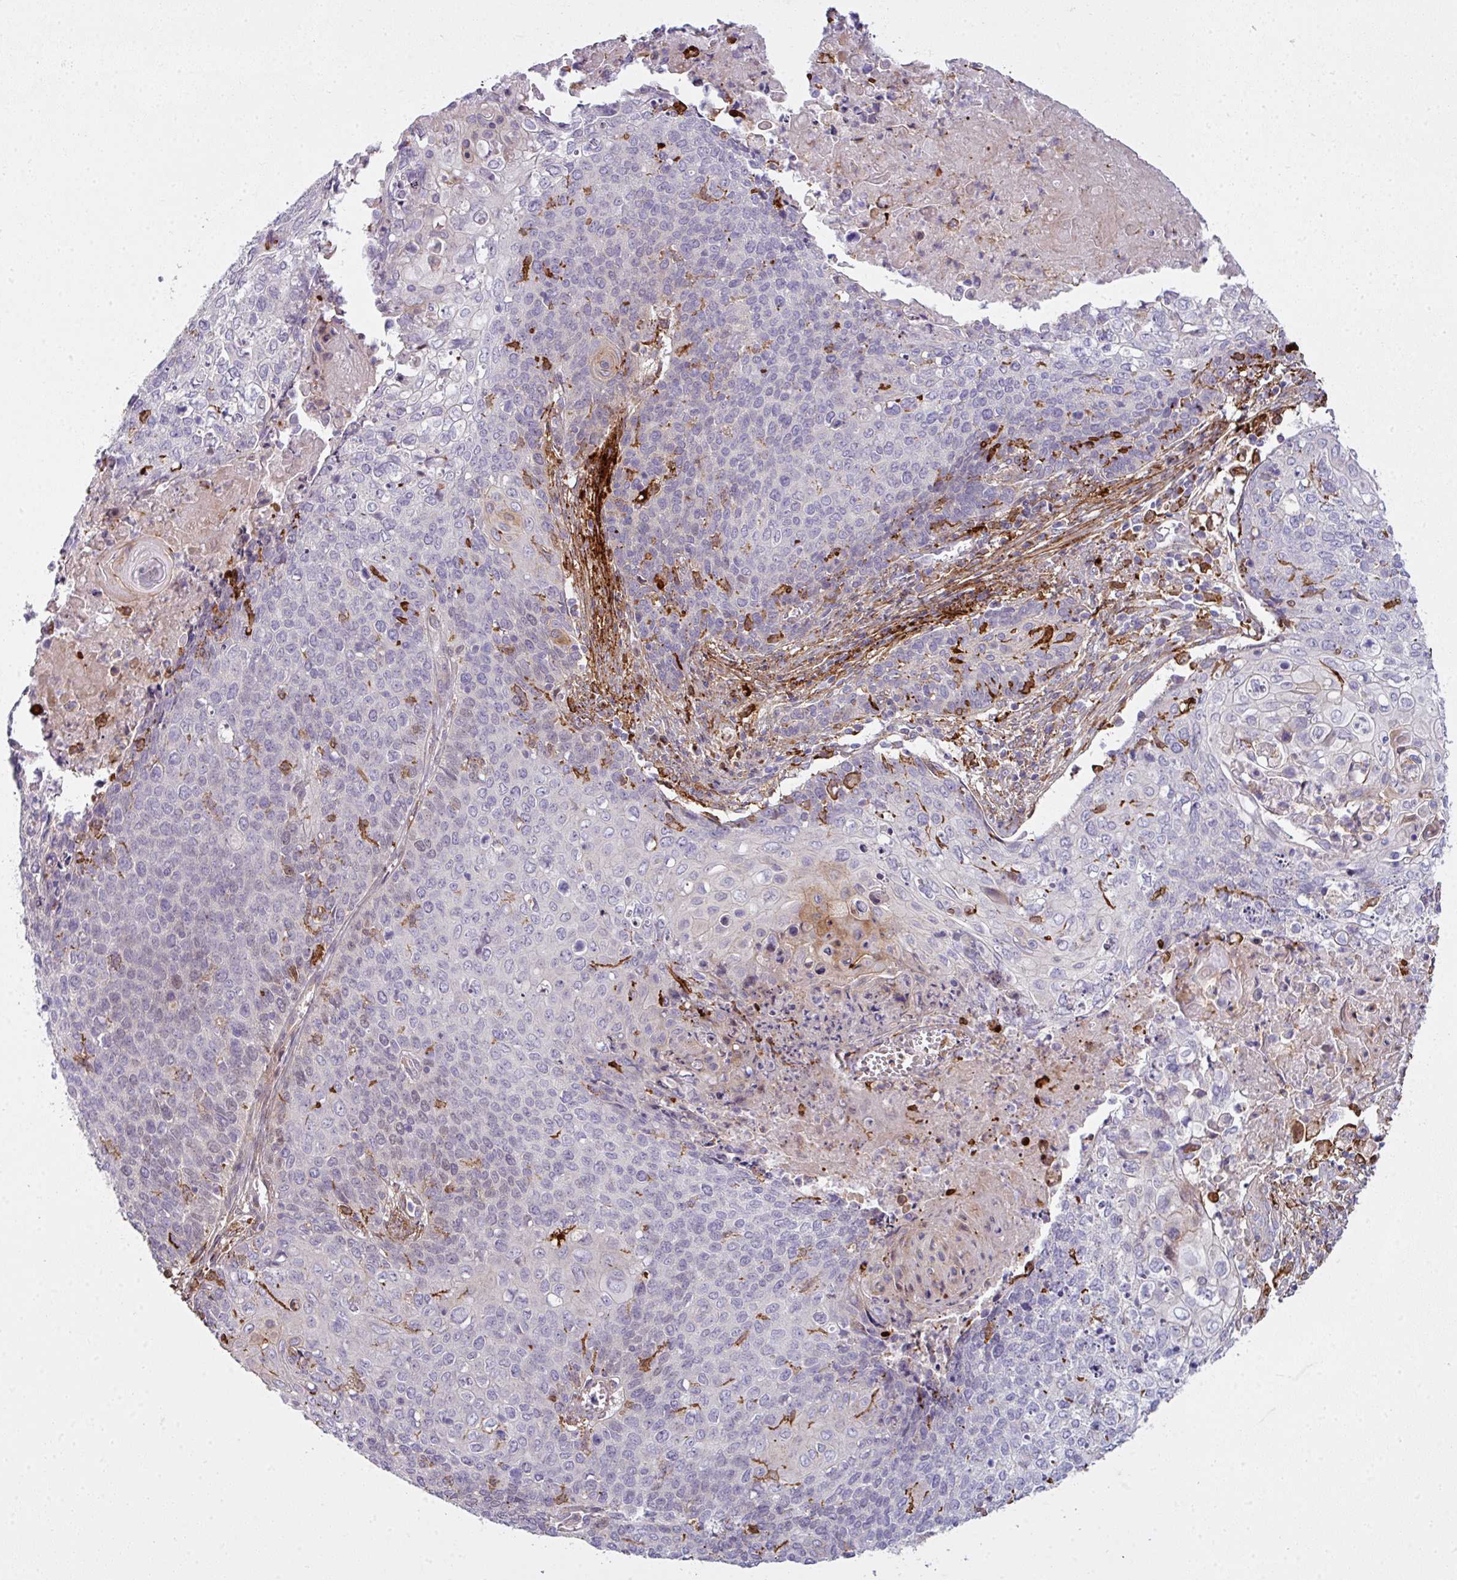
{"staining": {"intensity": "negative", "quantity": "none", "location": "none"}, "tissue": "cervical cancer", "cell_type": "Tumor cells", "image_type": "cancer", "snomed": [{"axis": "morphology", "description": "Squamous cell carcinoma, NOS"}, {"axis": "topography", "description": "Cervix"}], "caption": "DAB (3,3'-diaminobenzidine) immunohistochemical staining of human cervical squamous cell carcinoma displays no significant positivity in tumor cells.", "gene": "COL8A1", "patient": {"sex": "female", "age": 39}}